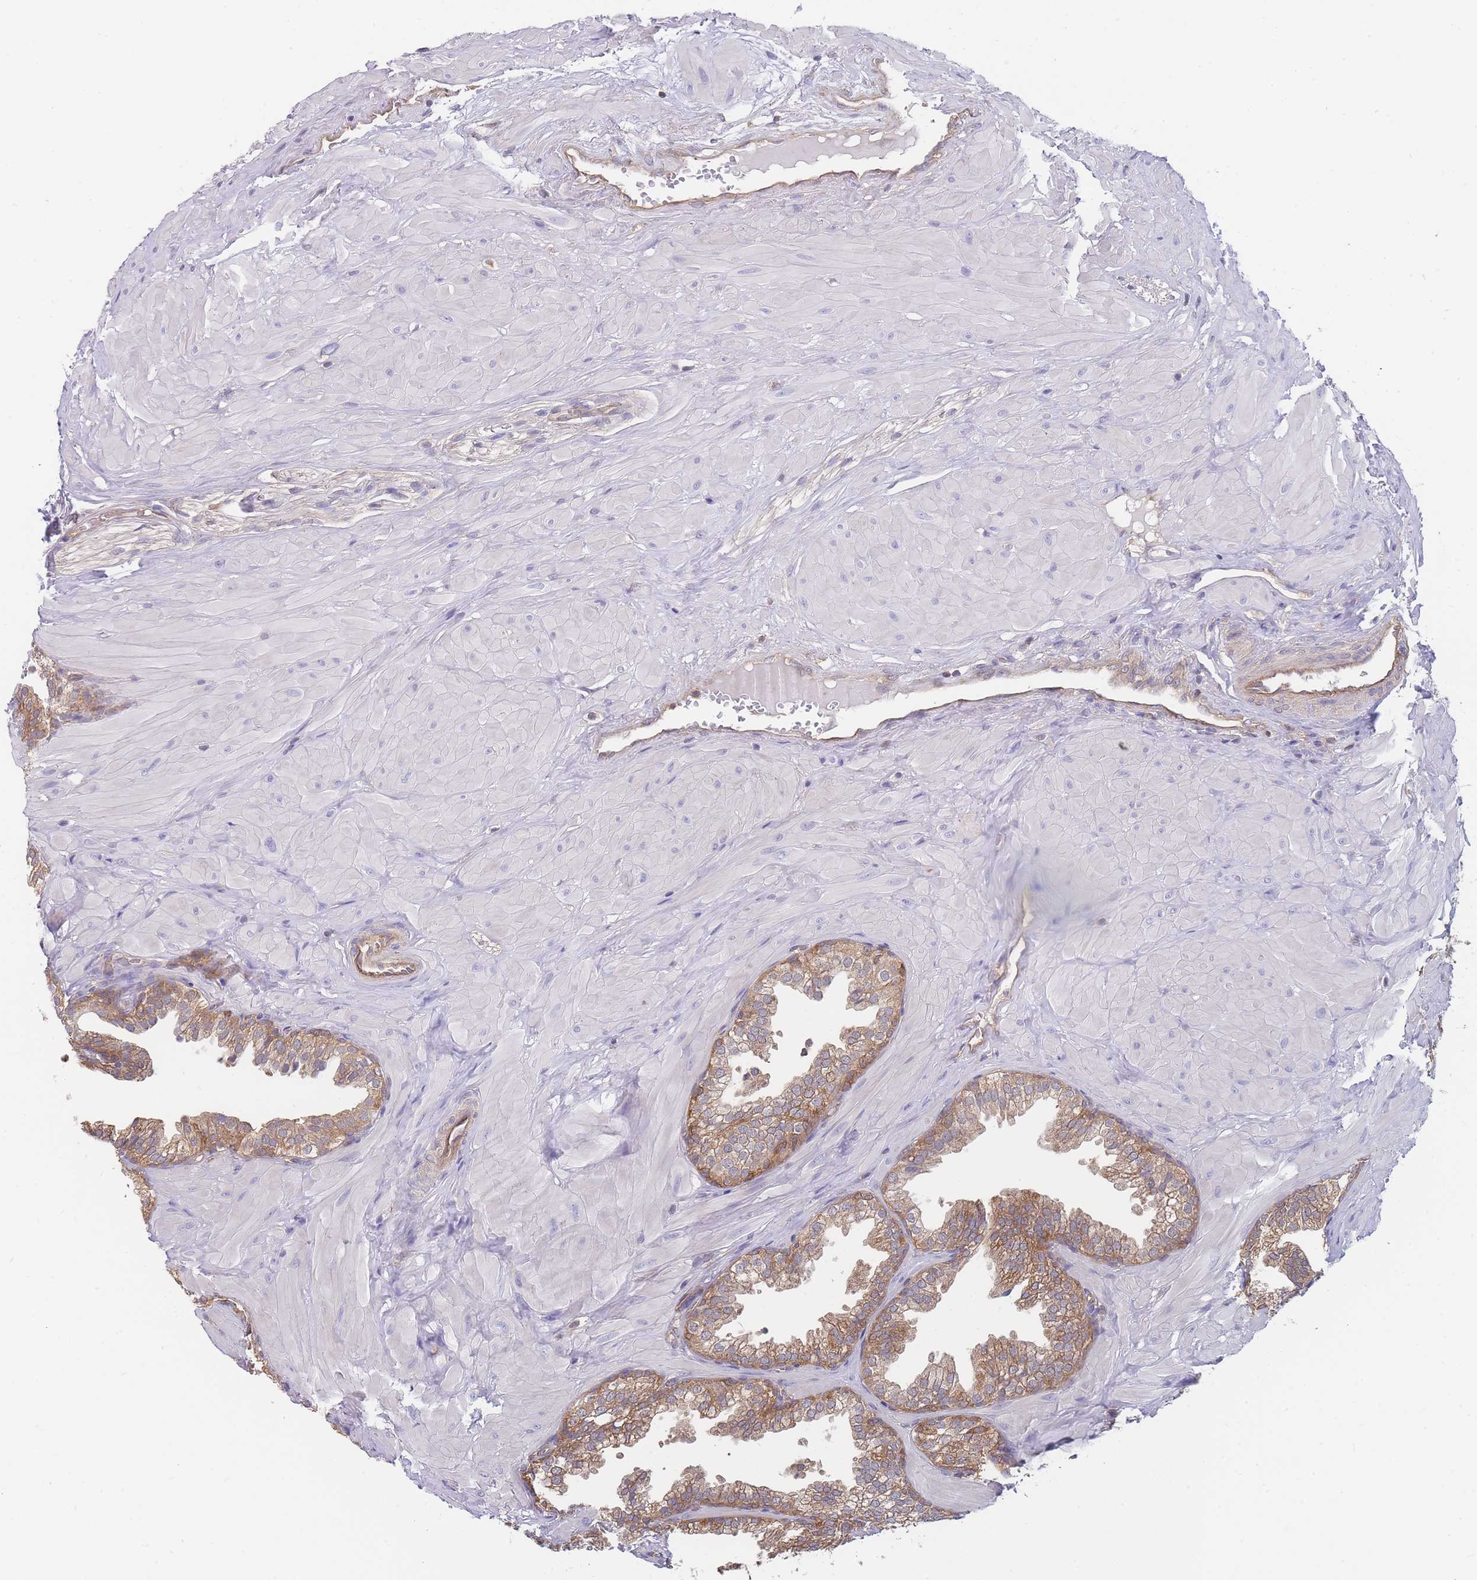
{"staining": {"intensity": "moderate", "quantity": ">75%", "location": "cytoplasmic/membranous"}, "tissue": "prostate", "cell_type": "Glandular cells", "image_type": "normal", "snomed": [{"axis": "morphology", "description": "Normal tissue, NOS"}, {"axis": "topography", "description": "Prostate"}, {"axis": "topography", "description": "Peripheral nerve tissue"}], "caption": "The micrograph displays staining of unremarkable prostate, revealing moderate cytoplasmic/membranous protein positivity (brown color) within glandular cells.", "gene": "MRPS18B", "patient": {"sex": "male", "age": 55}}